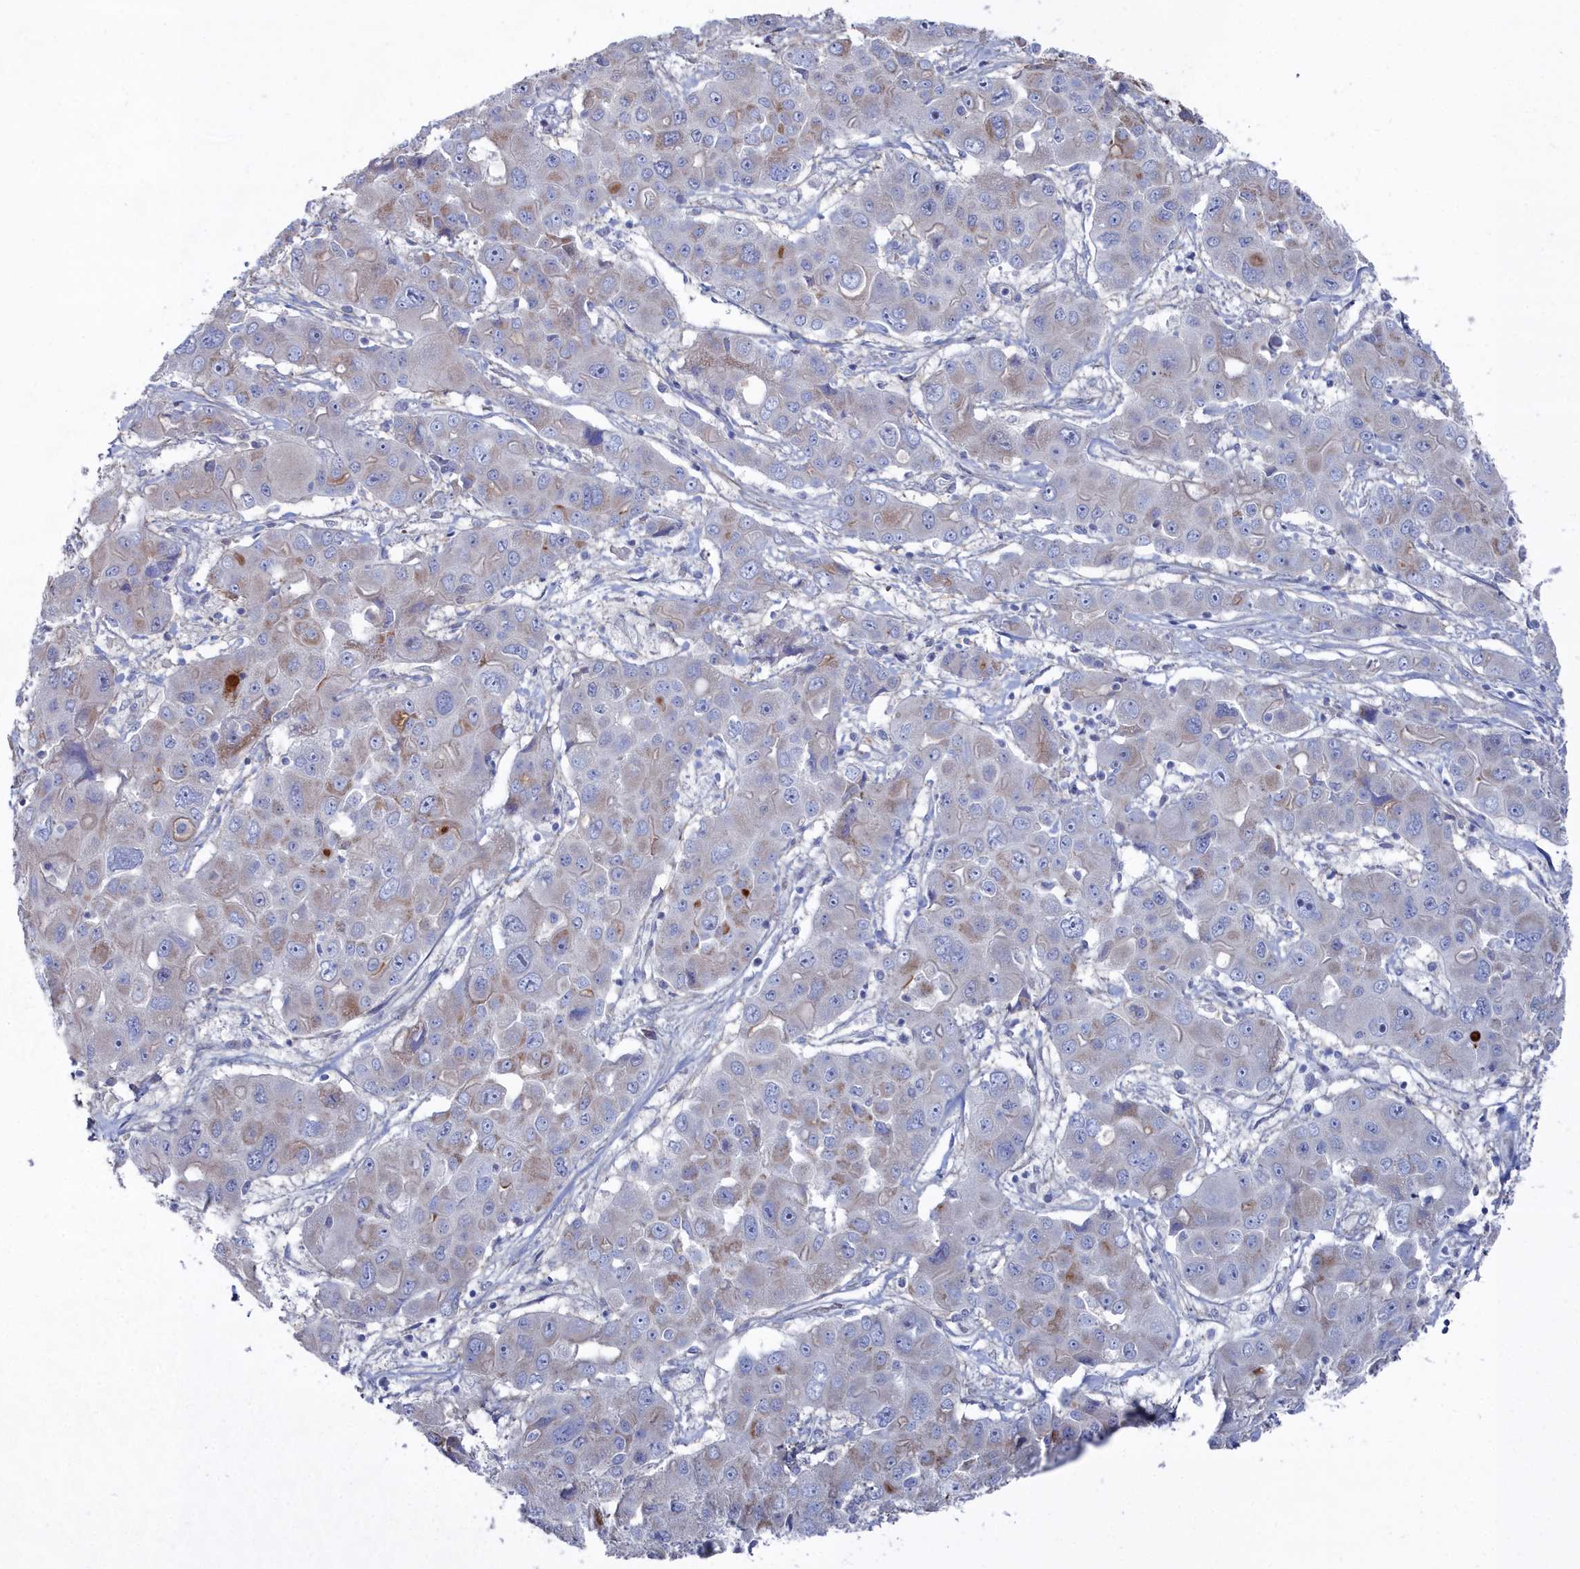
{"staining": {"intensity": "weak", "quantity": "<25%", "location": "cytoplasmic/membranous"}, "tissue": "liver cancer", "cell_type": "Tumor cells", "image_type": "cancer", "snomed": [{"axis": "morphology", "description": "Cholangiocarcinoma"}, {"axis": "topography", "description": "Liver"}], "caption": "Tumor cells show no significant protein expression in cholangiocarcinoma (liver).", "gene": "SHISAL2A", "patient": {"sex": "male", "age": 67}}